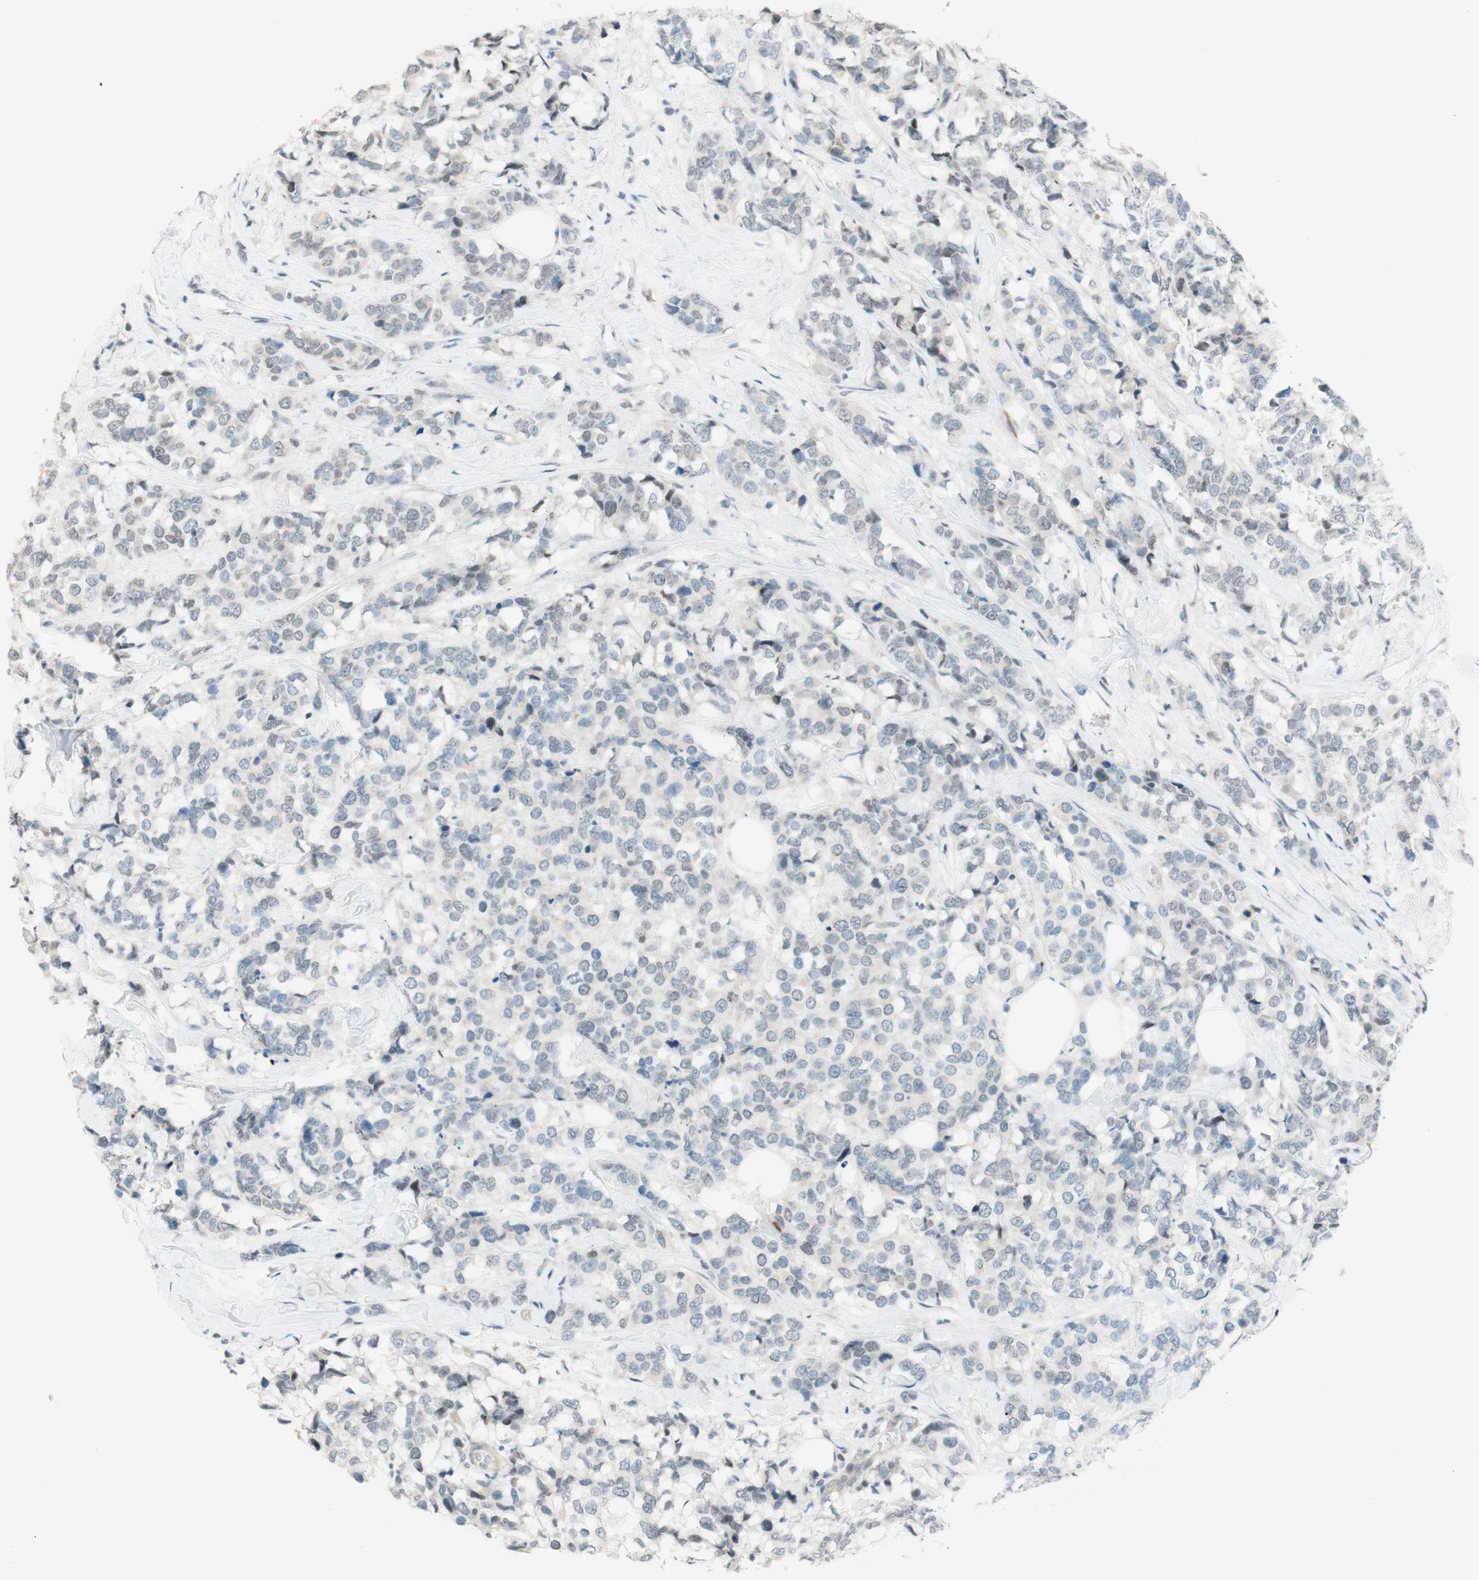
{"staining": {"intensity": "negative", "quantity": "none", "location": "none"}, "tissue": "breast cancer", "cell_type": "Tumor cells", "image_type": "cancer", "snomed": [{"axis": "morphology", "description": "Lobular carcinoma"}, {"axis": "topography", "description": "Breast"}], "caption": "Micrograph shows no significant protein staining in tumor cells of breast cancer (lobular carcinoma). Brightfield microscopy of immunohistochemistry (IHC) stained with DAB (3,3'-diaminobenzidine) (brown) and hematoxylin (blue), captured at high magnification.", "gene": "JPH1", "patient": {"sex": "female", "age": 59}}